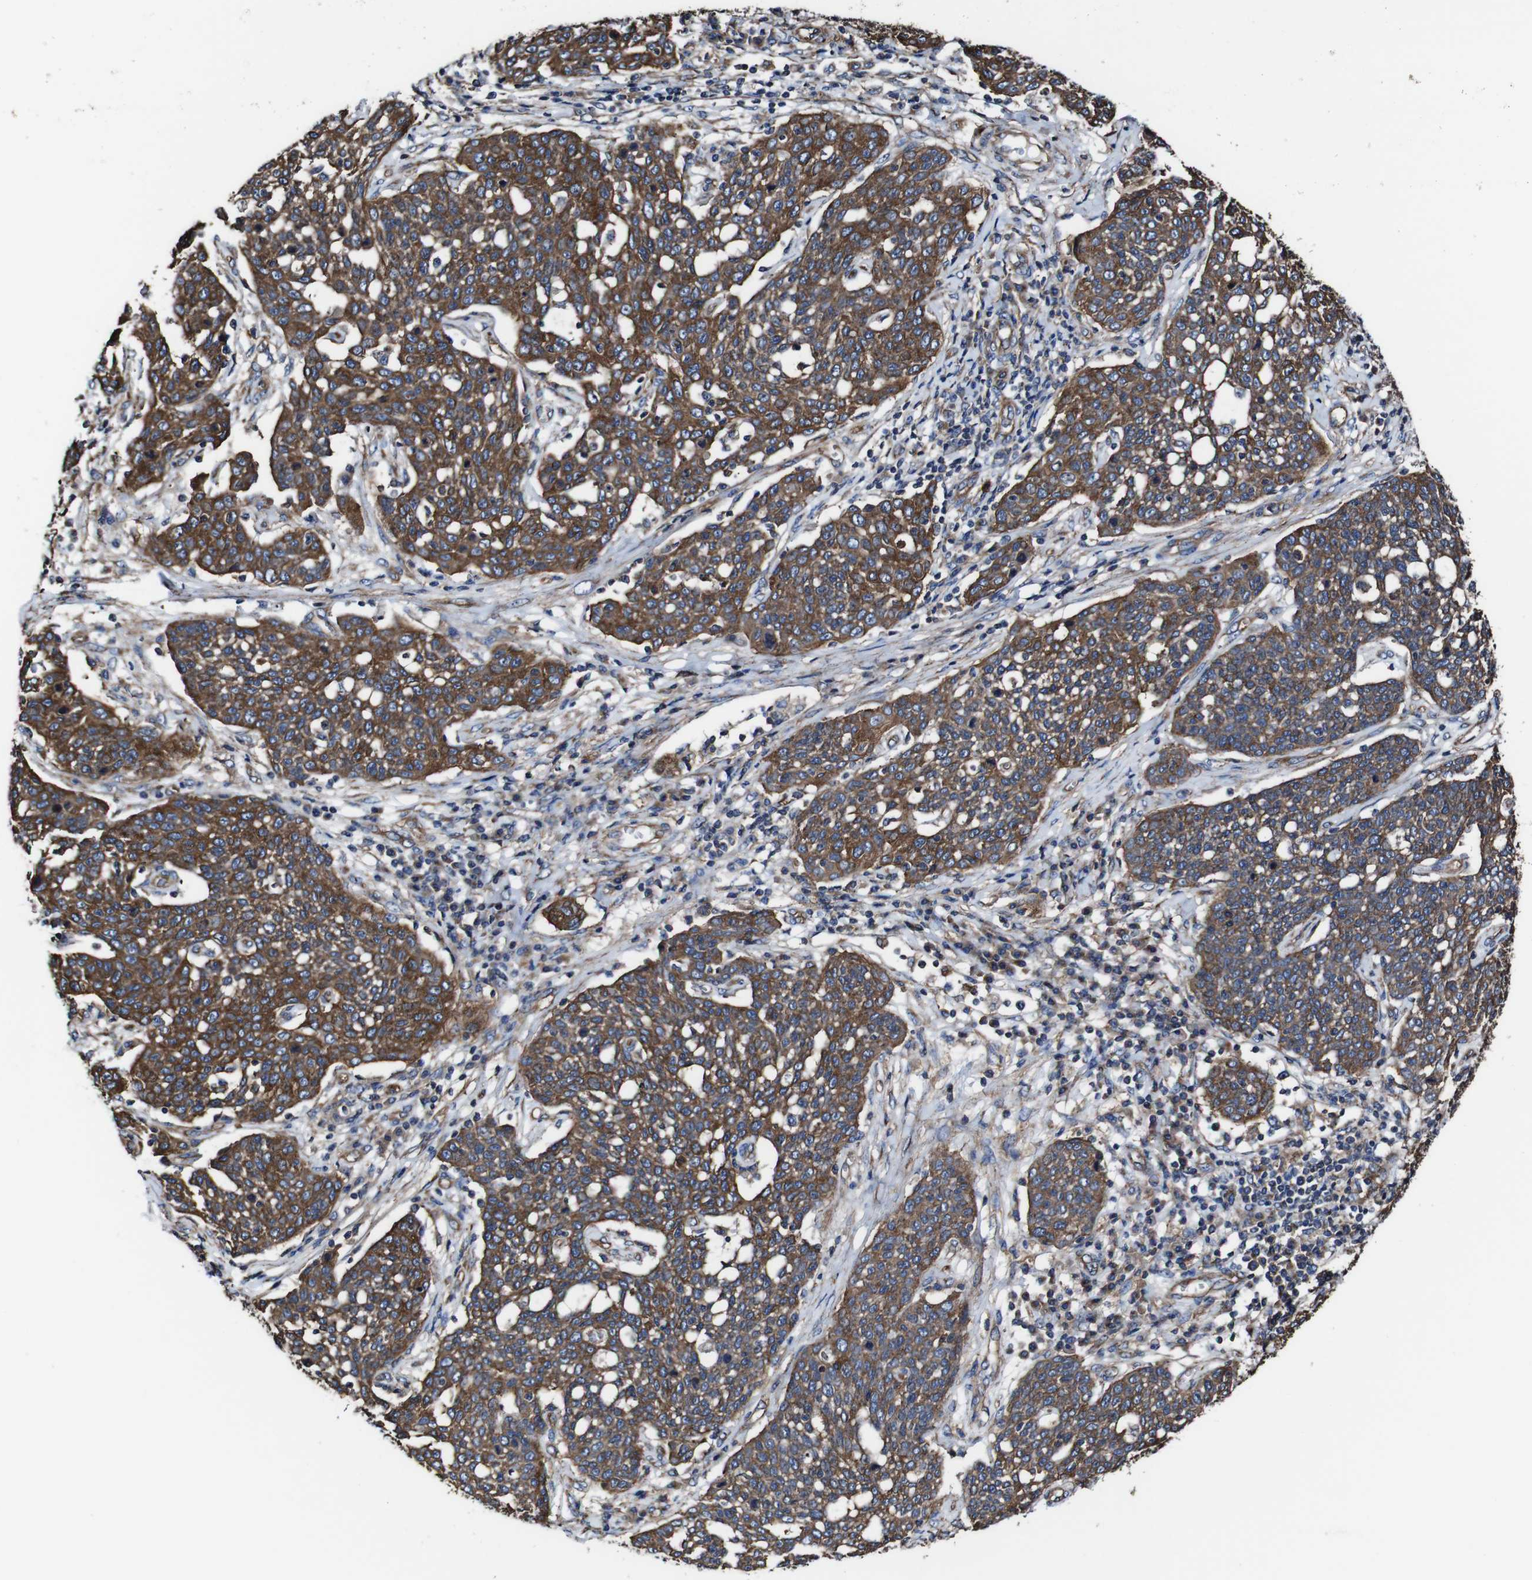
{"staining": {"intensity": "strong", "quantity": ">75%", "location": "cytoplasmic/membranous"}, "tissue": "cervical cancer", "cell_type": "Tumor cells", "image_type": "cancer", "snomed": [{"axis": "morphology", "description": "Squamous cell carcinoma, NOS"}, {"axis": "topography", "description": "Cervix"}], "caption": "An image of cervical cancer (squamous cell carcinoma) stained for a protein shows strong cytoplasmic/membranous brown staining in tumor cells.", "gene": "CSF1R", "patient": {"sex": "female", "age": 34}}